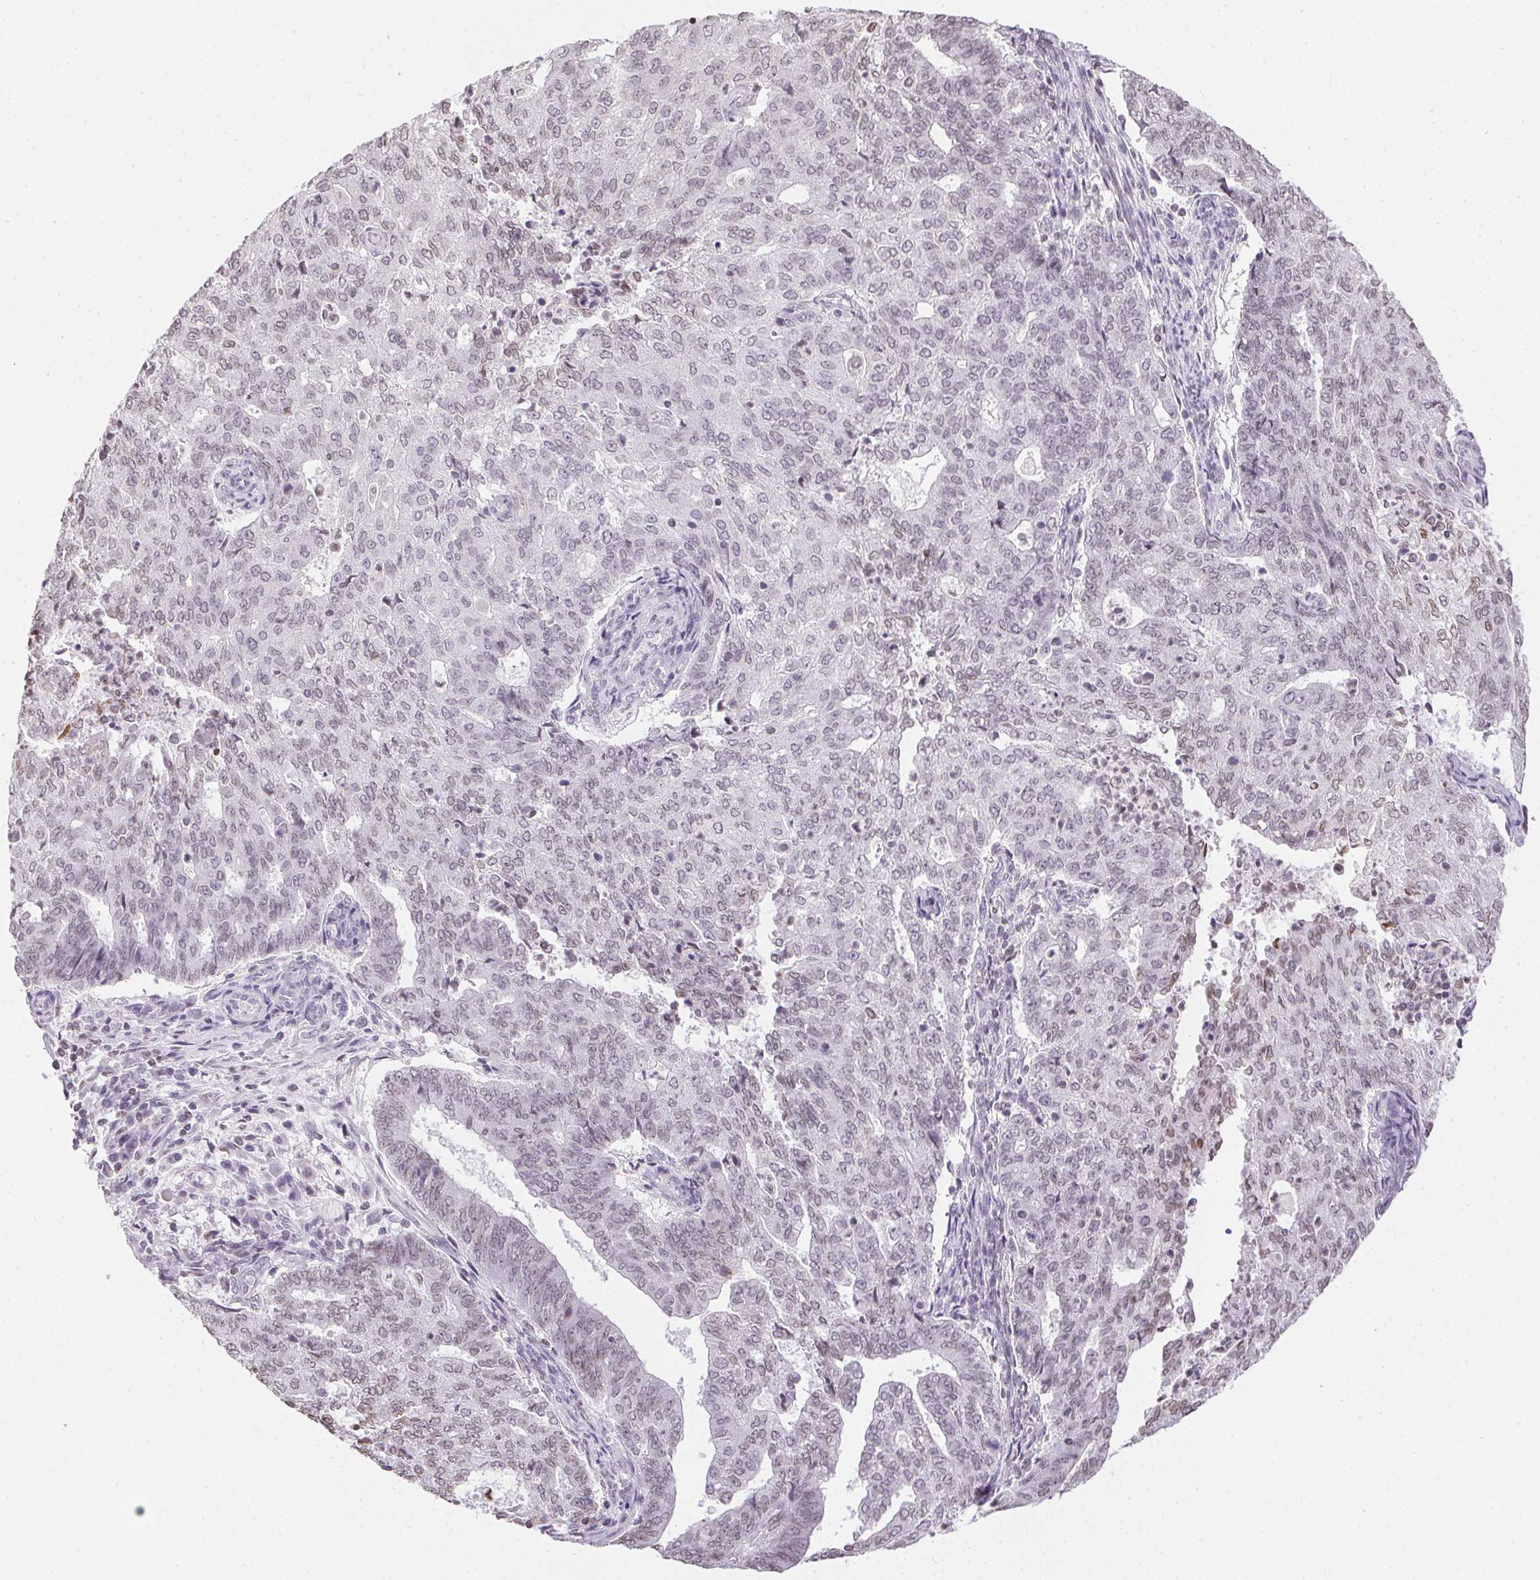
{"staining": {"intensity": "weak", "quantity": "25%-75%", "location": "nuclear"}, "tissue": "endometrial cancer", "cell_type": "Tumor cells", "image_type": "cancer", "snomed": [{"axis": "morphology", "description": "Adenocarcinoma, NOS"}, {"axis": "topography", "description": "Endometrium"}], "caption": "There is low levels of weak nuclear staining in tumor cells of endometrial cancer (adenocarcinoma), as demonstrated by immunohistochemical staining (brown color).", "gene": "PRL", "patient": {"sex": "female", "age": 82}}